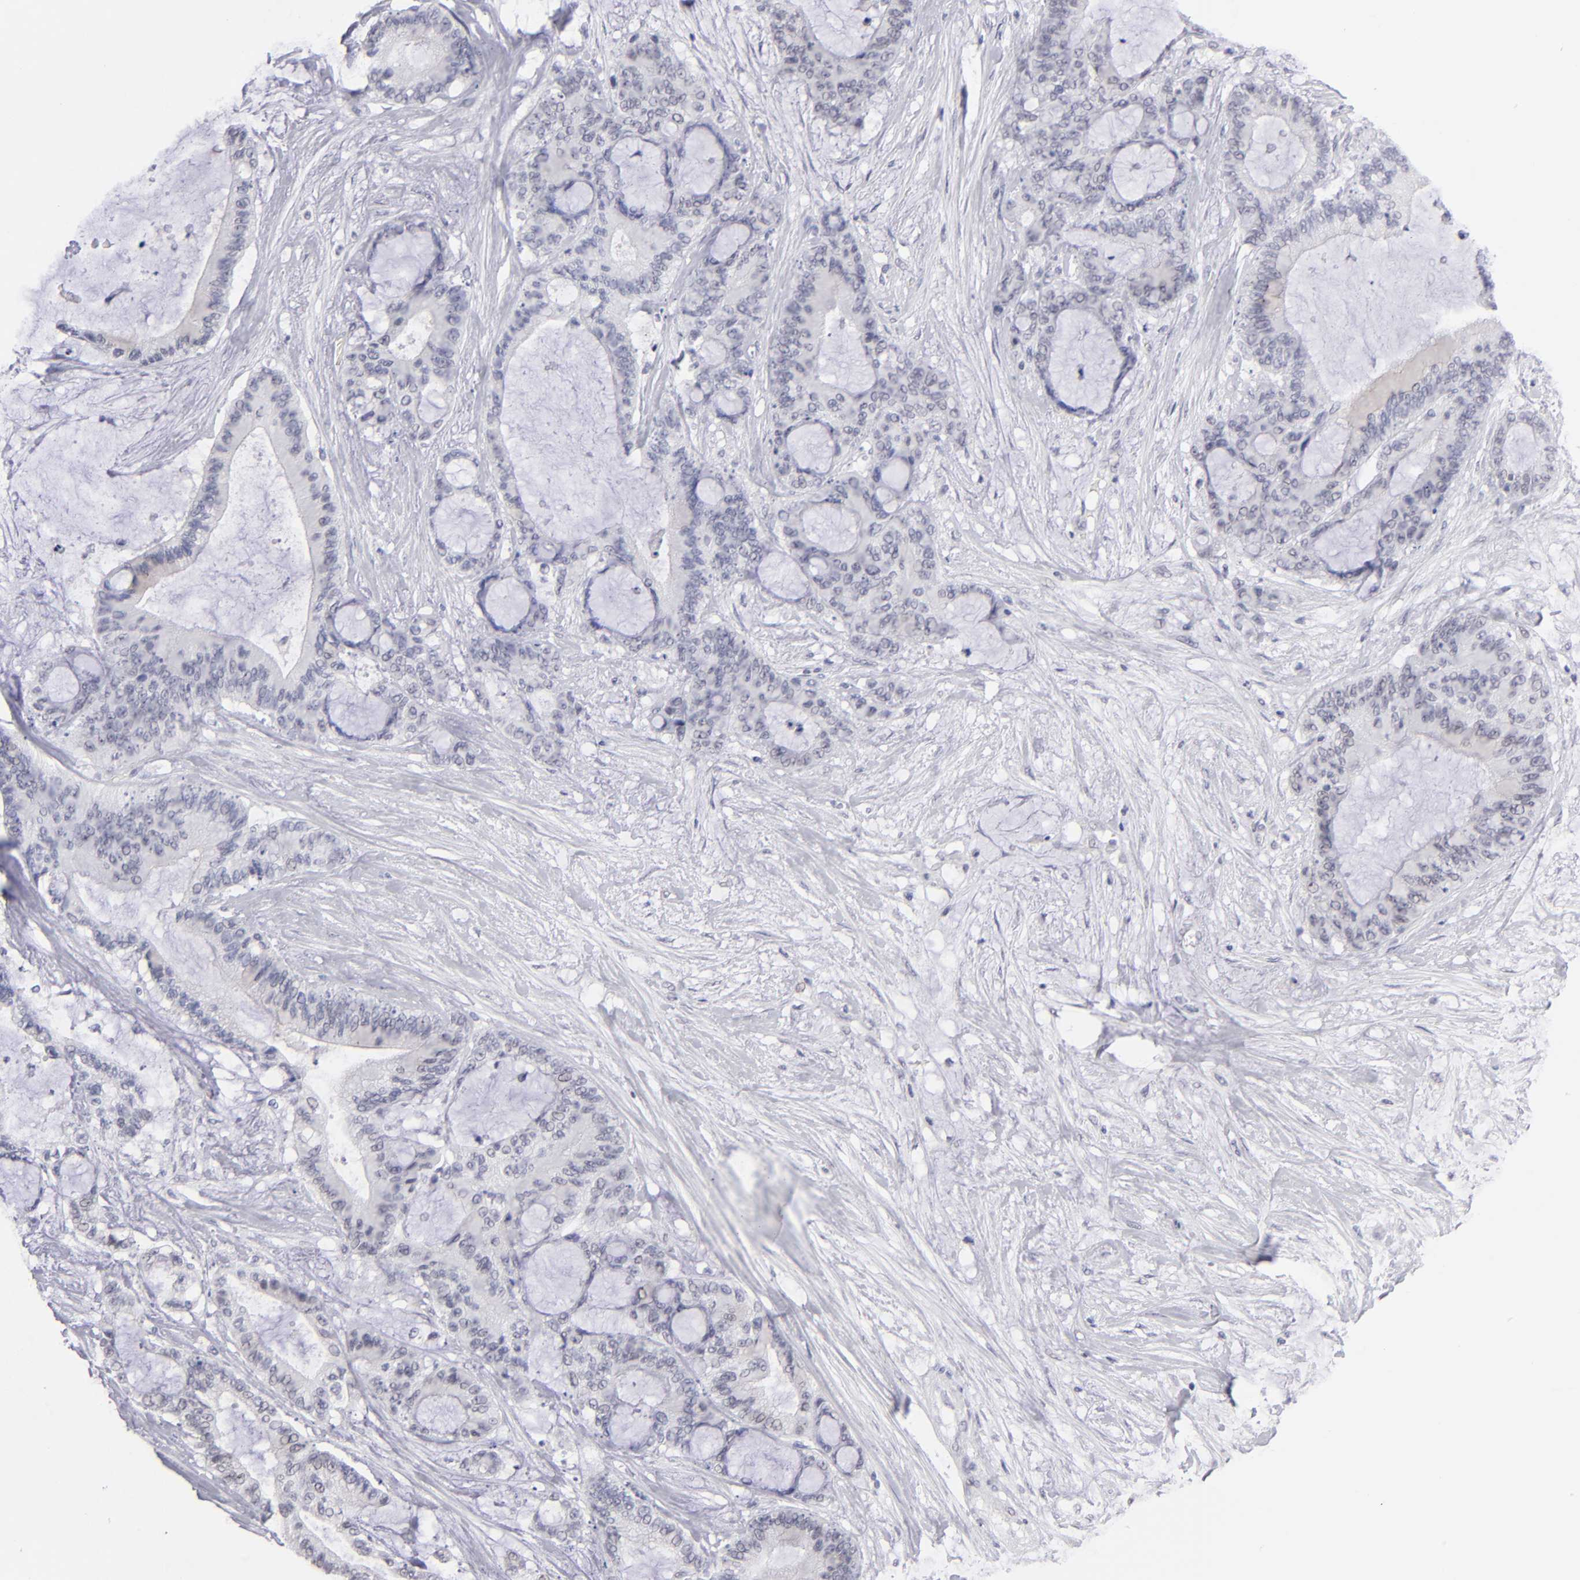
{"staining": {"intensity": "negative", "quantity": "none", "location": "none"}, "tissue": "liver cancer", "cell_type": "Tumor cells", "image_type": "cancer", "snomed": [{"axis": "morphology", "description": "Cholangiocarcinoma"}, {"axis": "topography", "description": "Liver"}], "caption": "This image is of liver cholangiocarcinoma stained with immunohistochemistry to label a protein in brown with the nuclei are counter-stained blue. There is no staining in tumor cells.", "gene": "TEX11", "patient": {"sex": "female", "age": 73}}